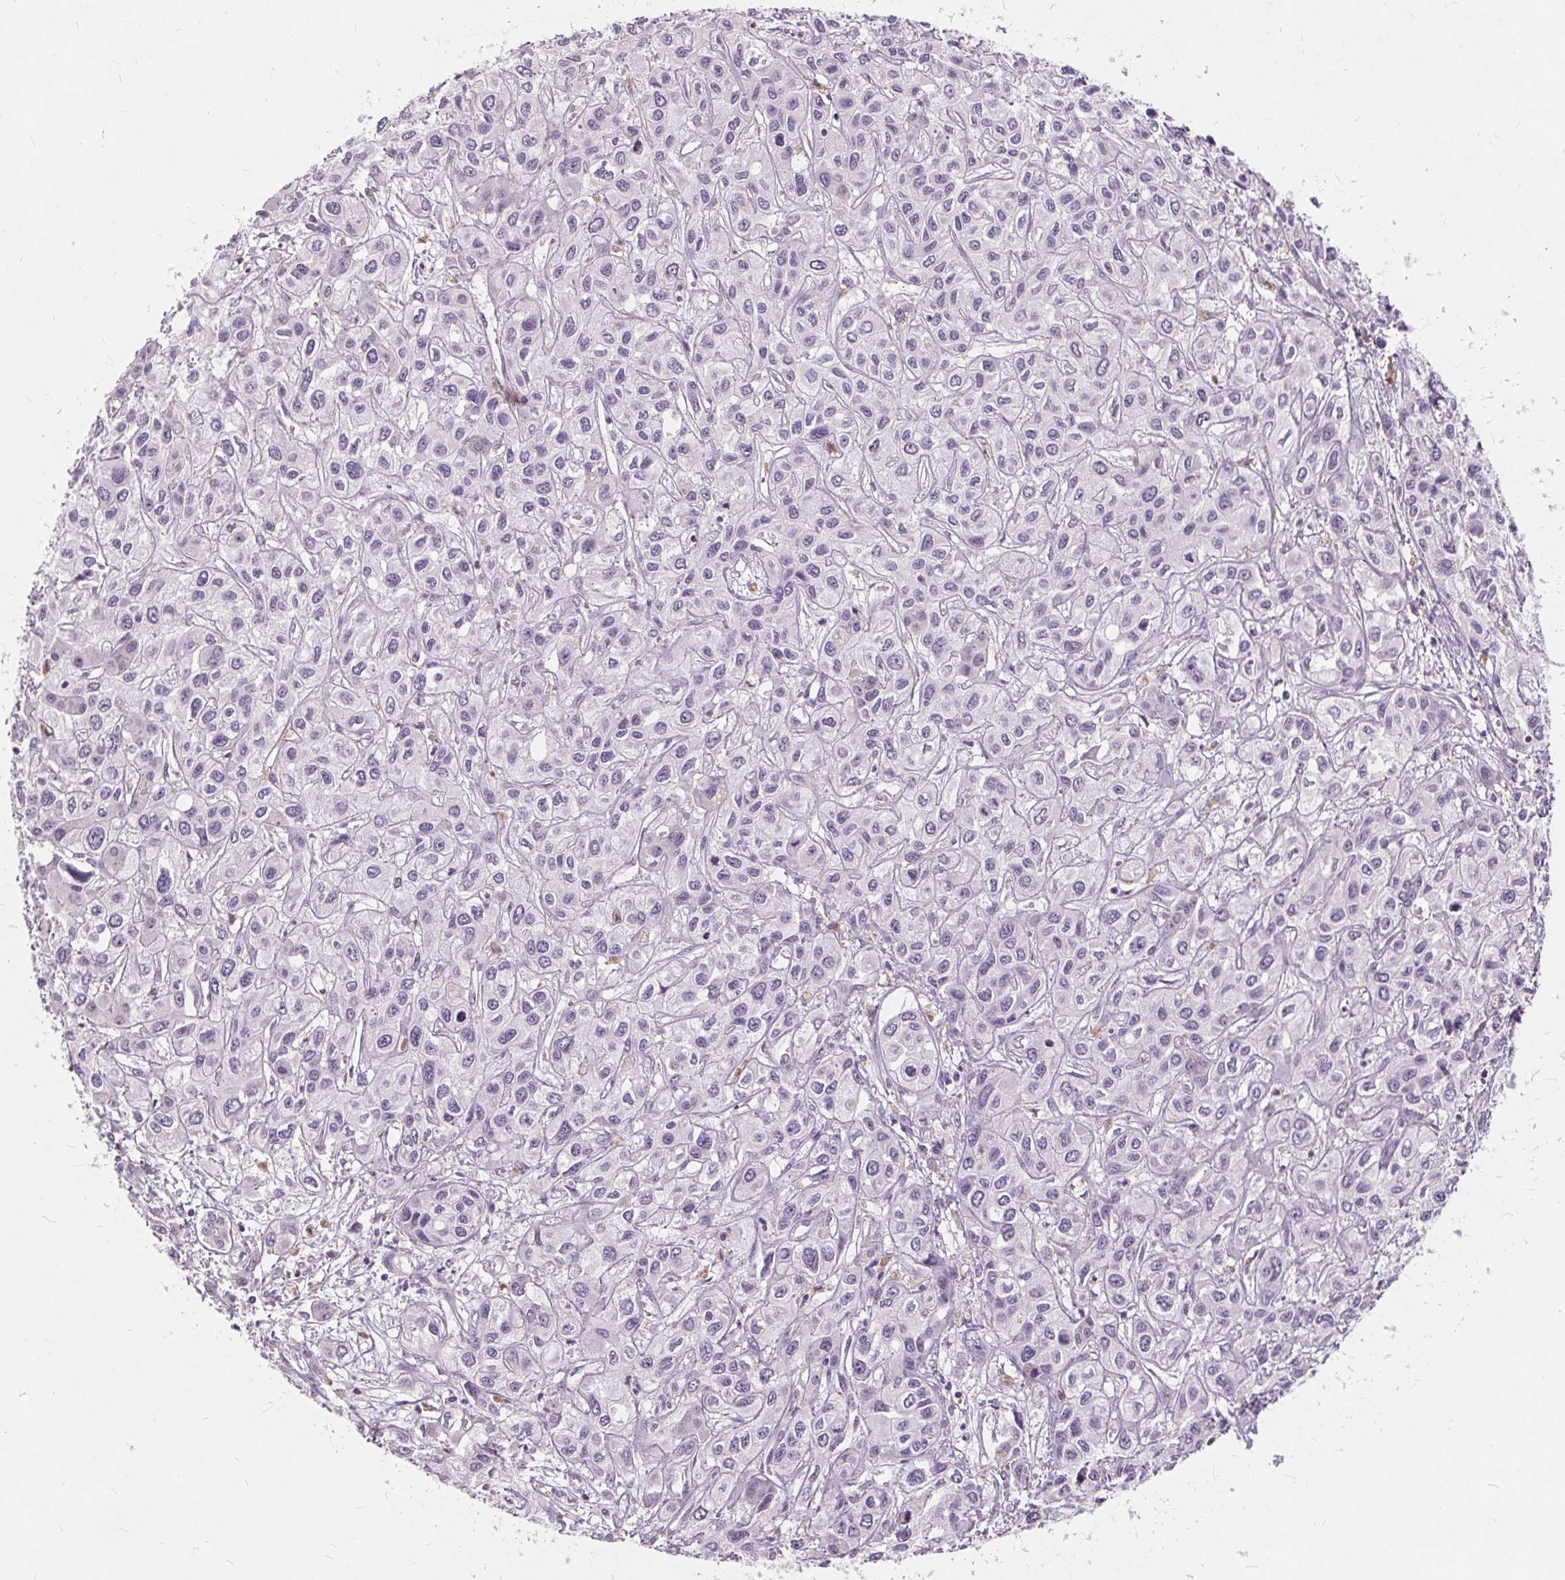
{"staining": {"intensity": "negative", "quantity": "none", "location": "none"}, "tissue": "liver cancer", "cell_type": "Tumor cells", "image_type": "cancer", "snomed": [{"axis": "morphology", "description": "Cholangiocarcinoma"}, {"axis": "topography", "description": "Liver"}], "caption": "There is no significant expression in tumor cells of cholangiocarcinoma (liver).", "gene": "PLA2G2E", "patient": {"sex": "female", "age": 66}}